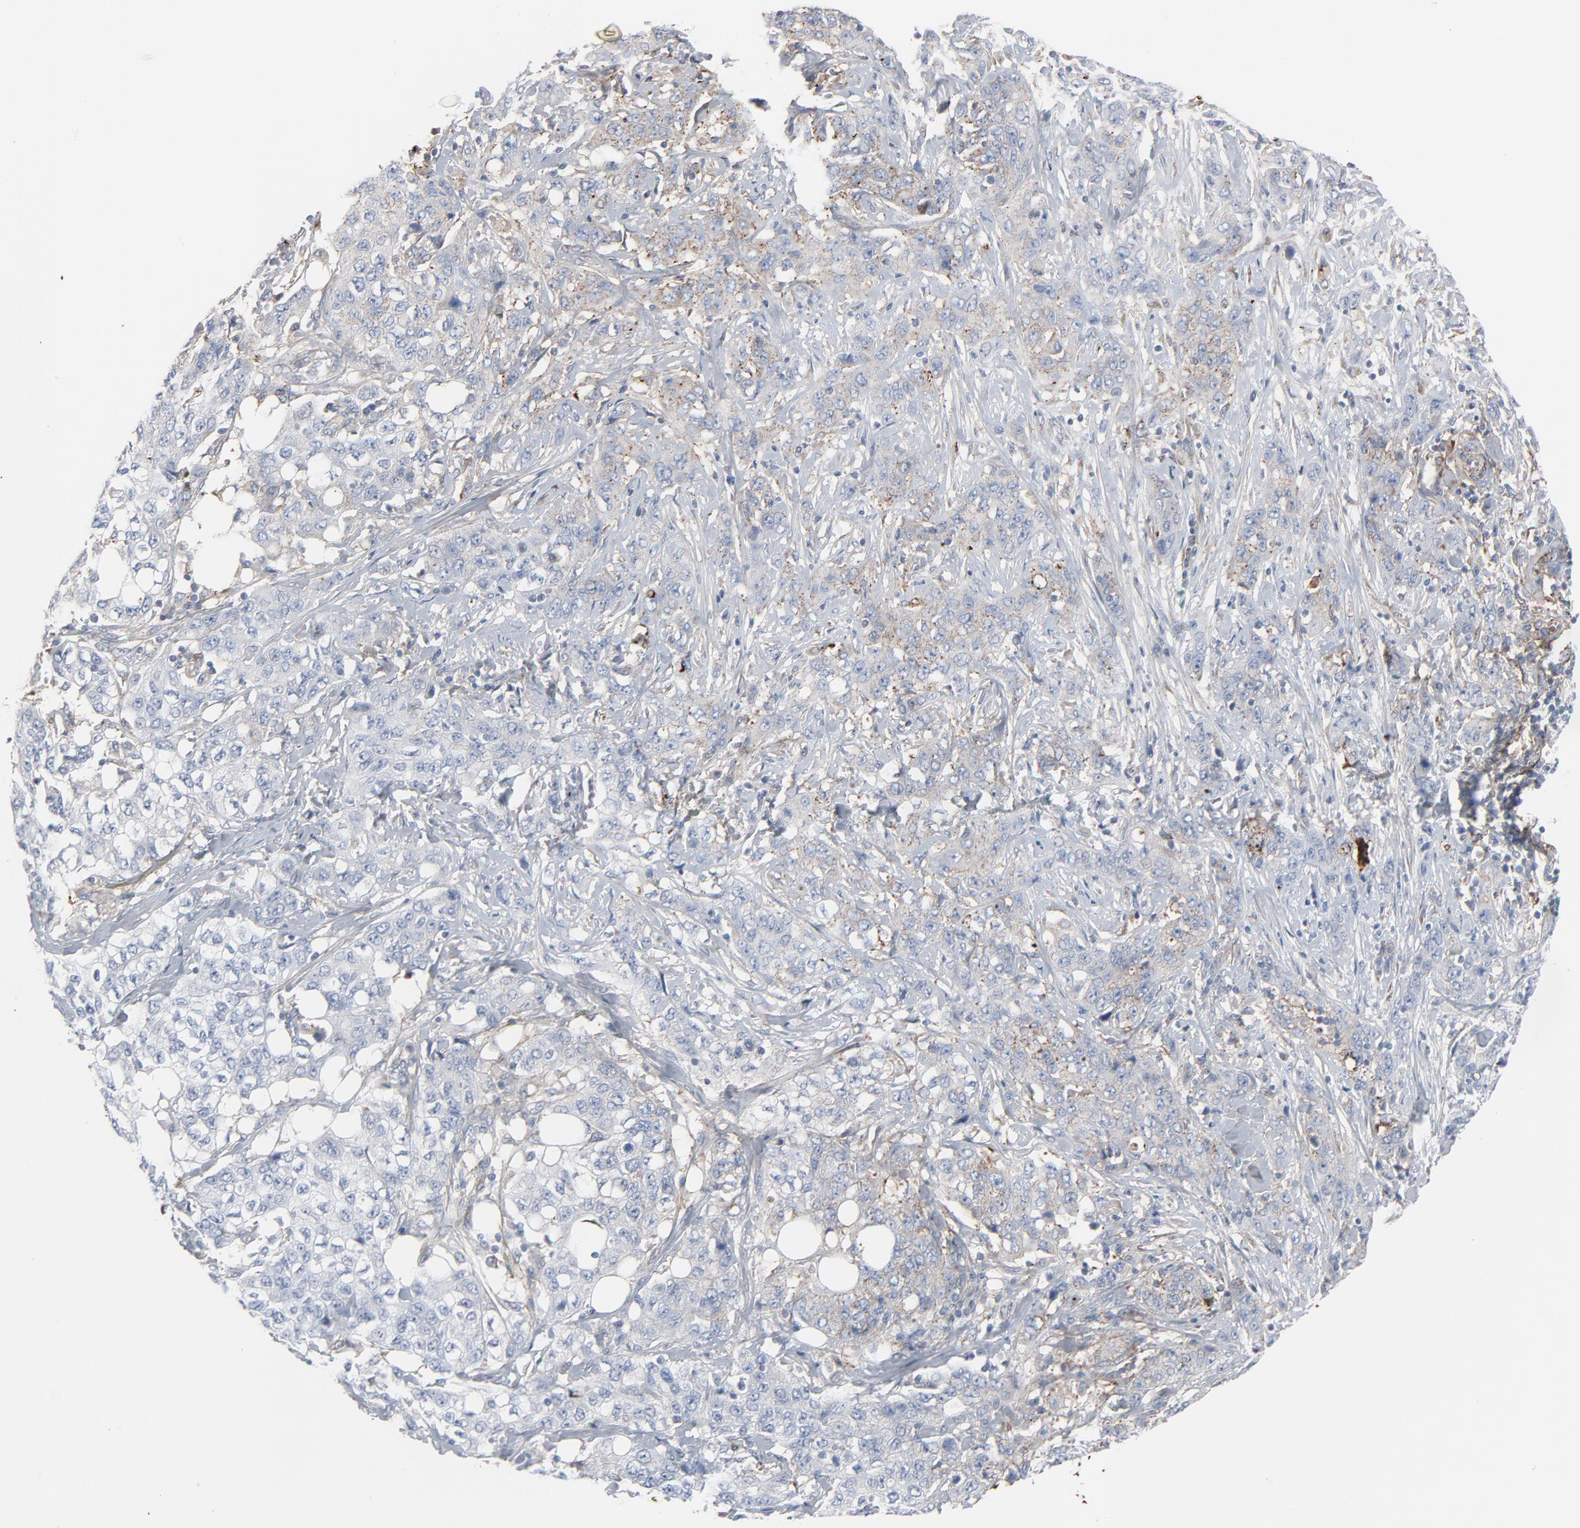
{"staining": {"intensity": "weak", "quantity": "<25%", "location": "cytoplasmic/membranous"}, "tissue": "stomach cancer", "cell_type": "Tumor cells", "image_type": "cancer", "snomed": [{"axis": "morphology", "description": "Adenocarcinoma, NOS"}, {"axis": "topography", "description": "Stomach"}], "caption": "This is a image of IHC staining of stomach cancer, which shows no expression in tumor cells.", "gene": "BGN", "patient": {"sex": "male", "age": 48}}